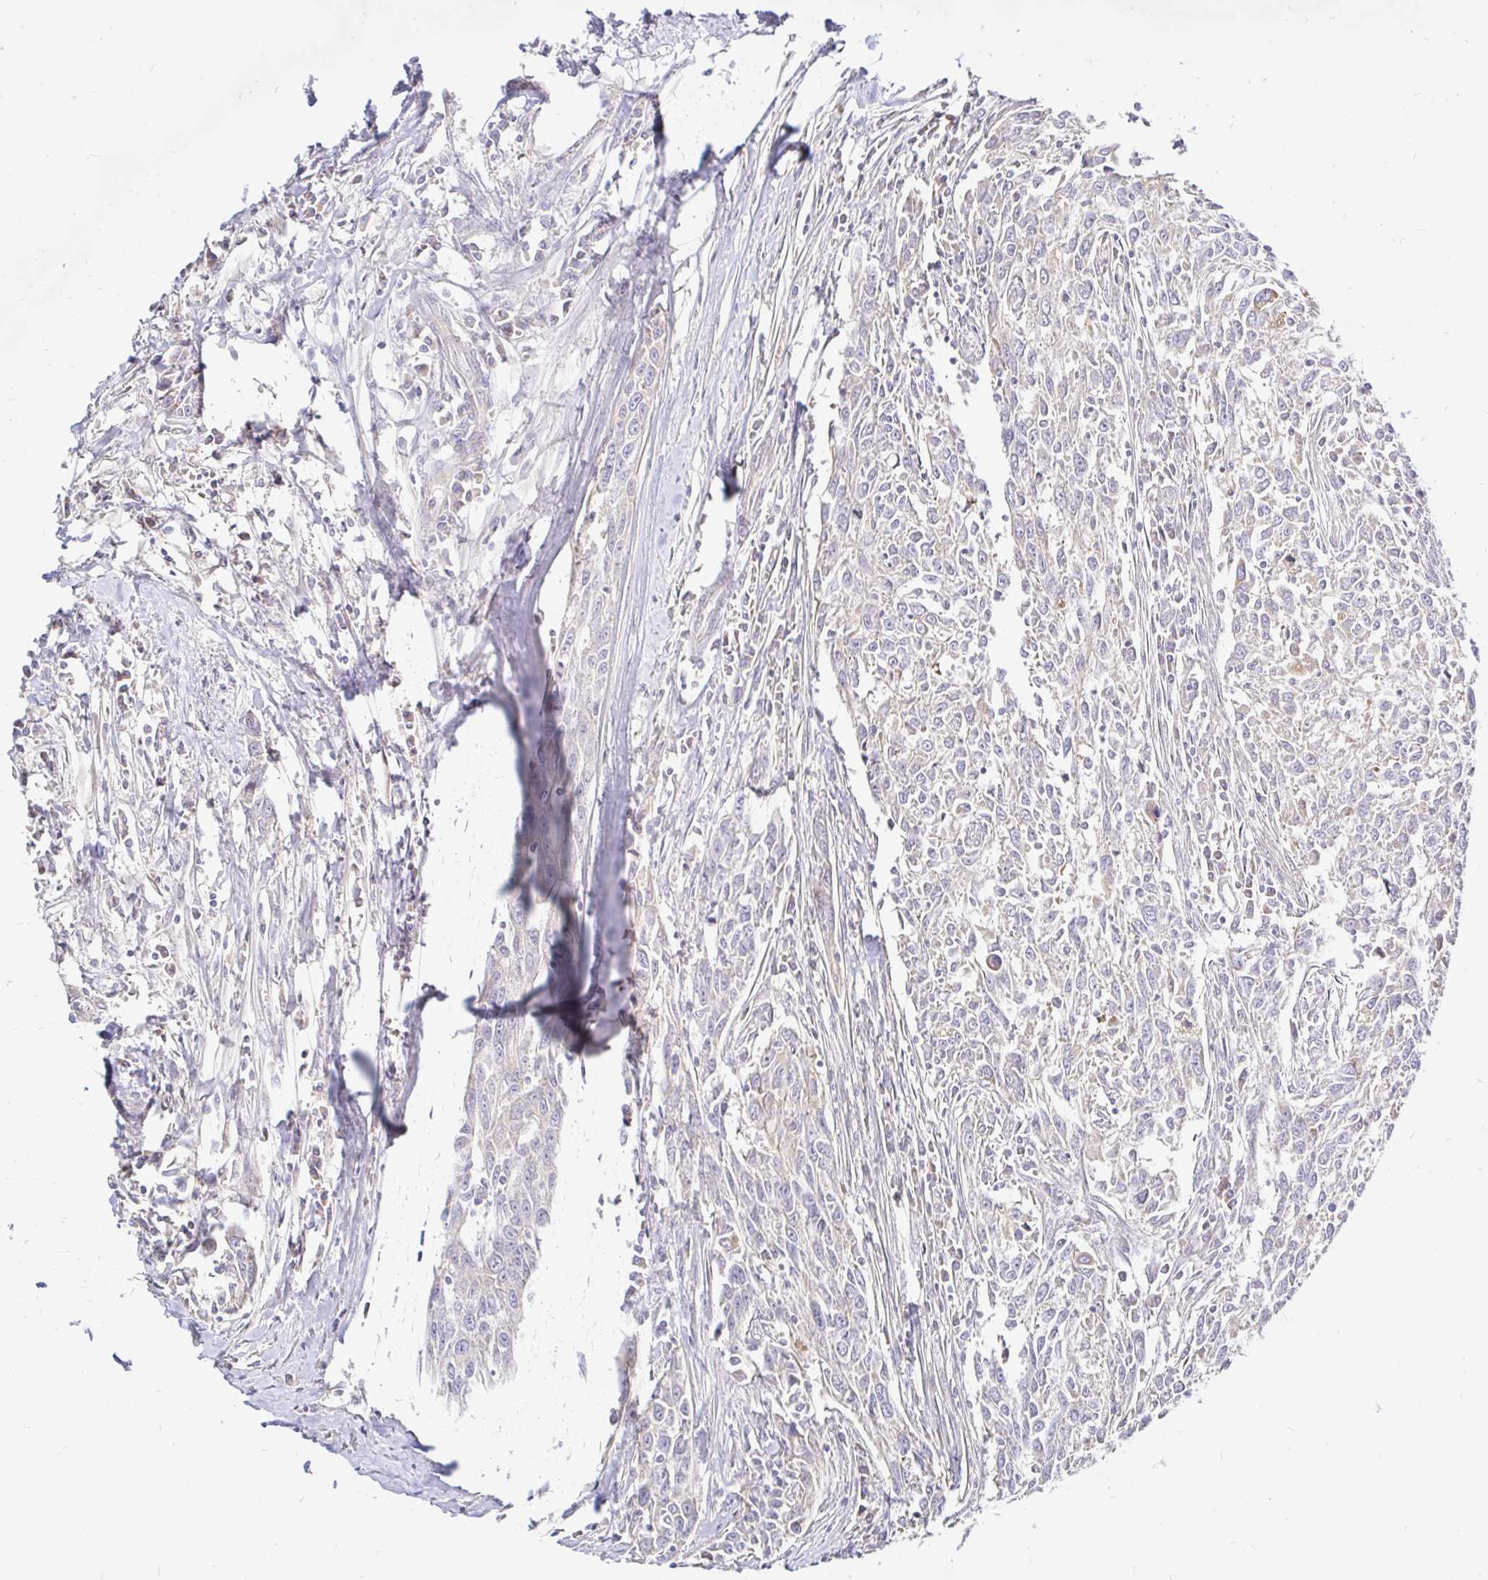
{"staining": {"intensity": "negative", "quantity": "none", "location": "none"}, "tissue": "breast cancer", "cell_type": "Tumor cells", "image_type": "cancer", "snomed": [{"axis": "morphology", "description": "Duct carcinoma"}, {"axis": "topography", "description": "Breast"}], "caption": "IHC of human breast cancer displays no staining in tumor cells.", "gene": "ARHGEF37", "patient": {"sex": "female", "age": 50}}